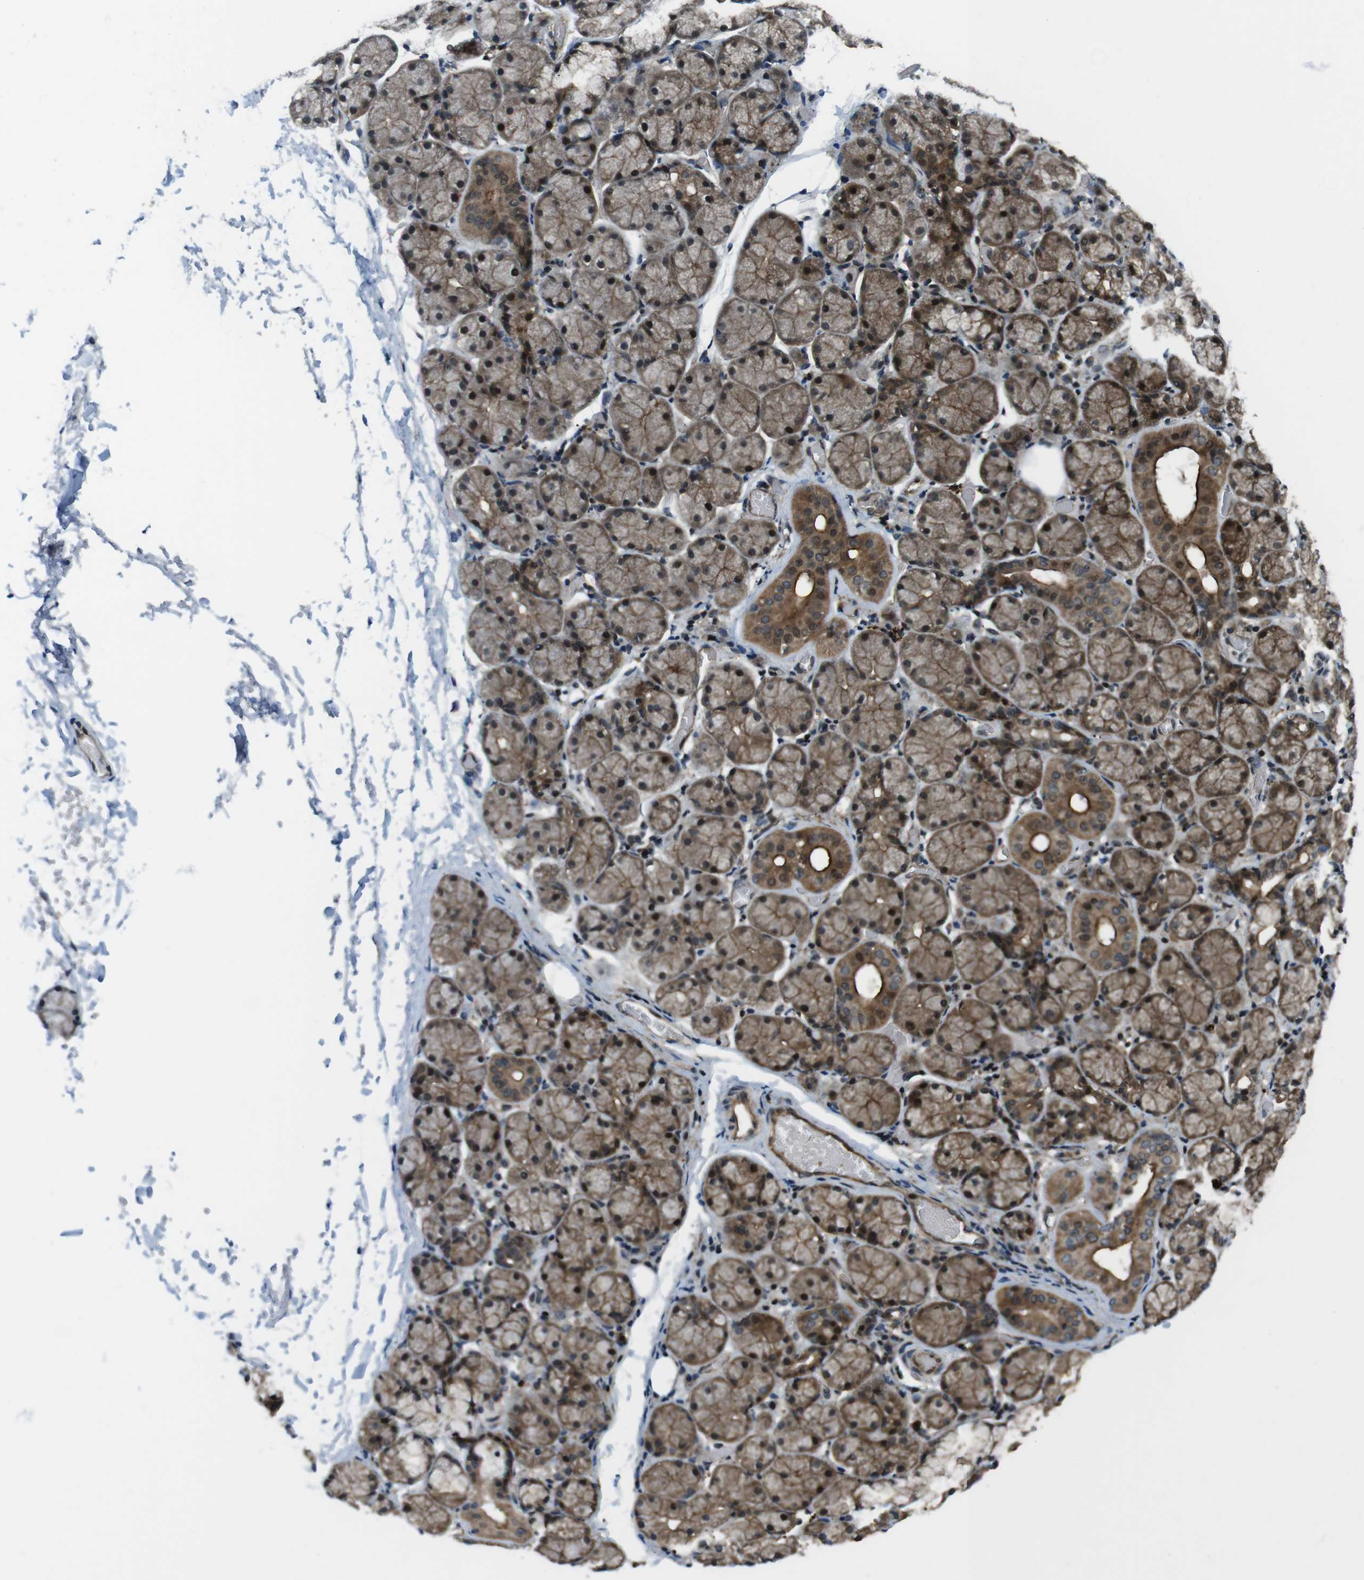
{"staining": {"intensity": "moderate", "quantity": ">75%", "location": "cytoplasmic/membranous,nuclear"}, "tissue": "salivary gland", "cell_type": "Glandular cells", "image_type": "normal", "snomed": [{"axis": "morphology", "description": "Normal tissue, NOS"}, {"axis": "topography", "description": "Salivary gland"}], "caption": "The immunohistochemical stain shows moderate cytoplasmic/membranous,nuclear staining in glandular cells of unremarkable salivary gland. Immunohistochemistry (ihc) stains the protein of interest in brown and the nuclei are stained blue.", "gene": "TIAM2", "patient": {"sex": "female", "age": 24}}